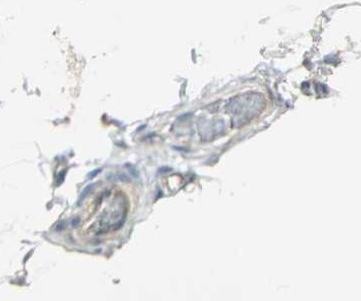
{"staining": {"intensity": "weak", "quantity": "25%-75%", "location": "cytoplasmic/membranous"}, "tissue": "adipose tissue", "cell_type": "Adipocytes", "image_type": "normal", "snomed": [{"axis": "morphology", "description": "Normal tissue, NOS"}, {"axis": "topography", "description": "Soft tissue"}], "caption": "Approximately 25%-75% of adipocytes in benign adipose tissue show weak cytoplasmic/membranous protein expression as visualized by brown immunohistochemical staining.", "gene": "SHC2", "patient": {"sex": "male", "age": 26}}